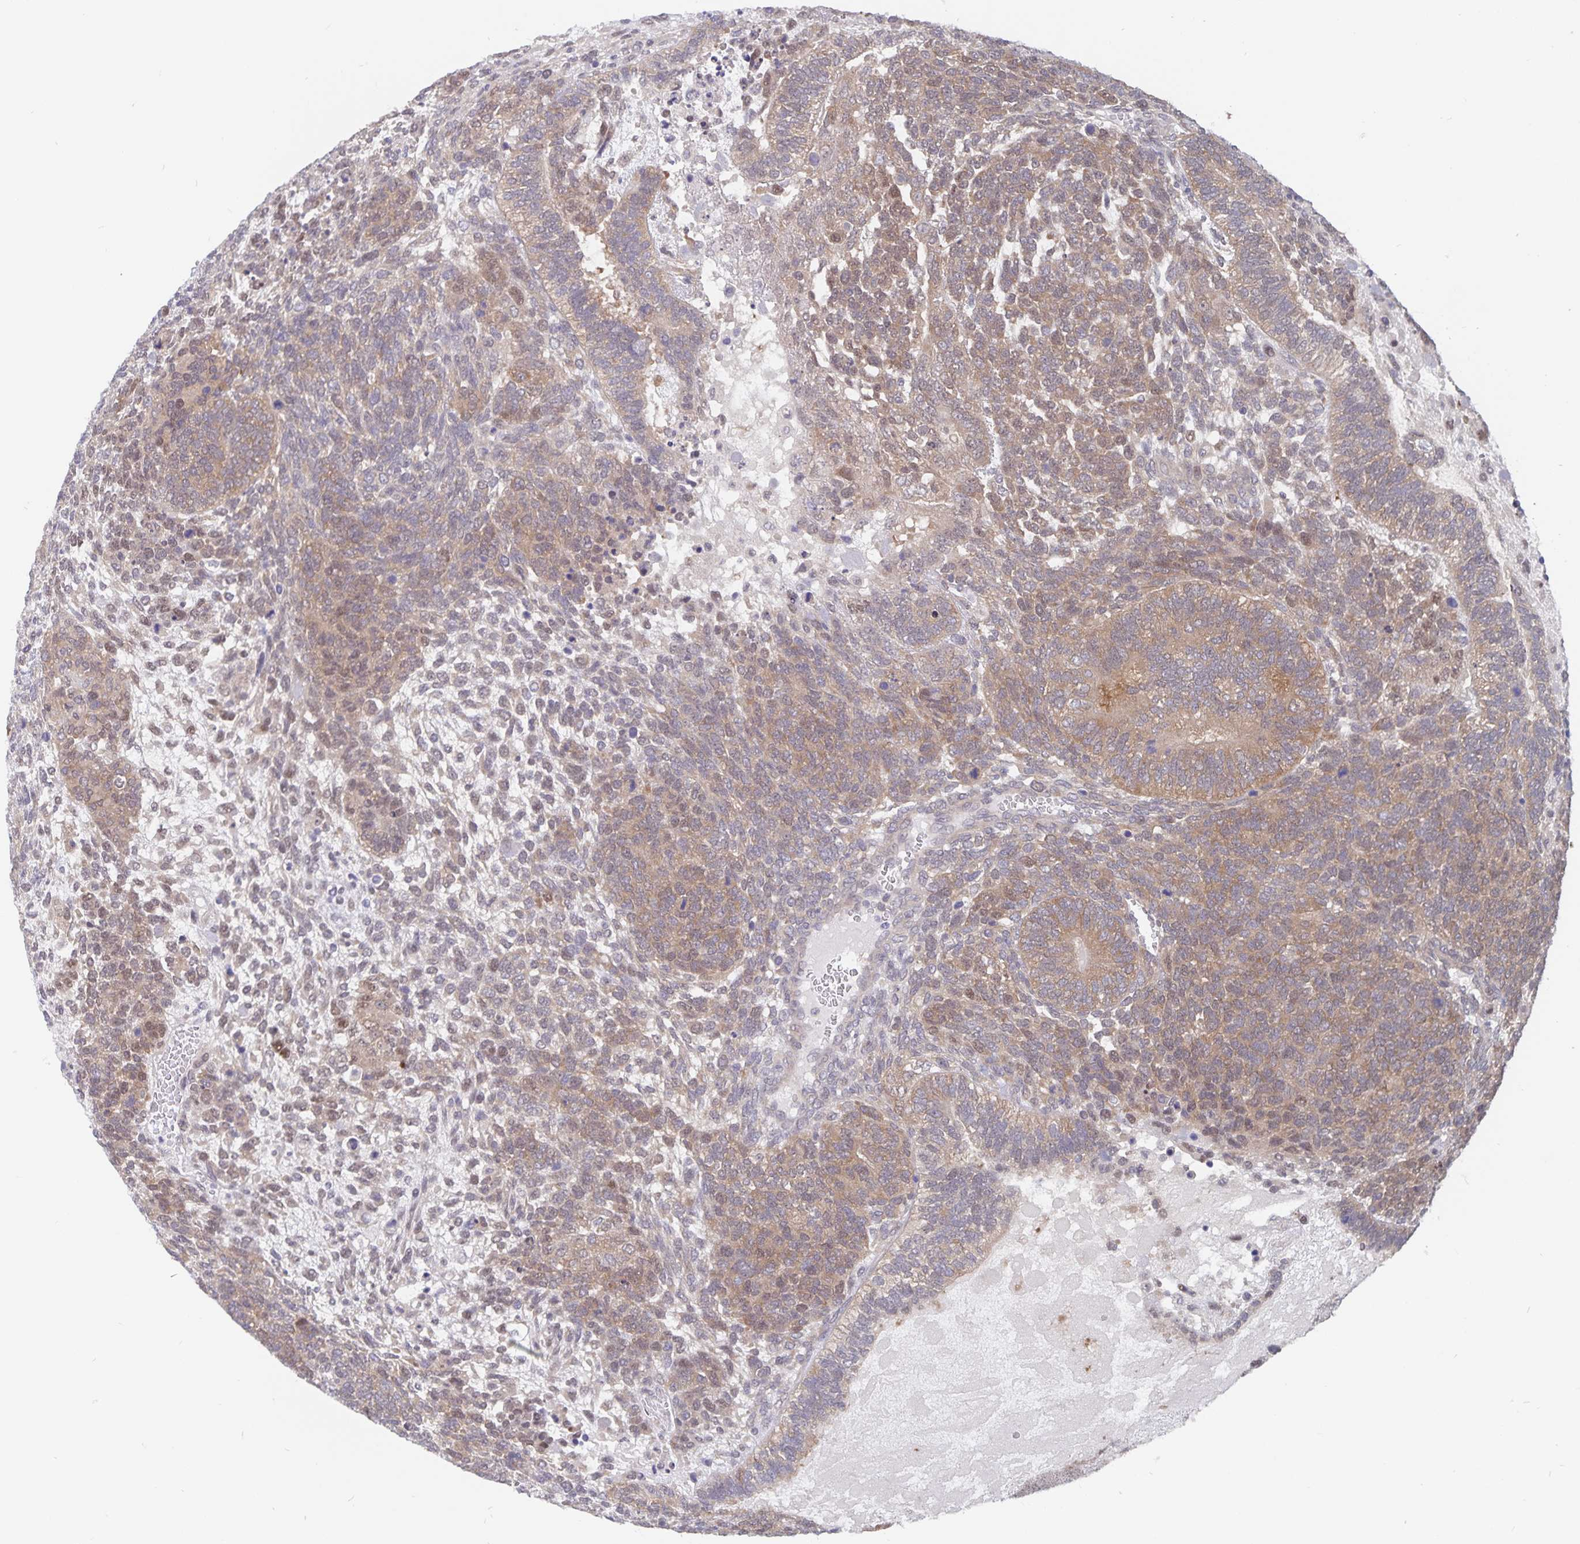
{"staining": {"intensity": "weak", "quantity": "25%-75%", "location": "cytoplasmic/membranous,nuclear"}, "tissue": "testis cancer", "cell_type": "Tumor cells", "image_type": "cancer", "snomed": [{"axis": "morphology", "description": "Normal tissue, NOS"}, {"axis": "morphology", "description": "Carcinoma, Embryonal, NOS"}, {"axis": "topography", "description": "Testis"}, {"axis": "topography", "description": "Epididymis"}], "caption": "The image reveals immunohistochemical staining of embryonal carcinoma (testis). There is weak cytoplasmic/membranous and nuclear positivity is seen in approximately 25%-75% of tumor cells. The staining was performed using DAB (3,3'-diaminobenzidine), with brown indicating positive protein expression. Nuclei are stained blue with hematoxylin.", "gene": "BAG6", "patient": {"sex": "male", "age": 23}}